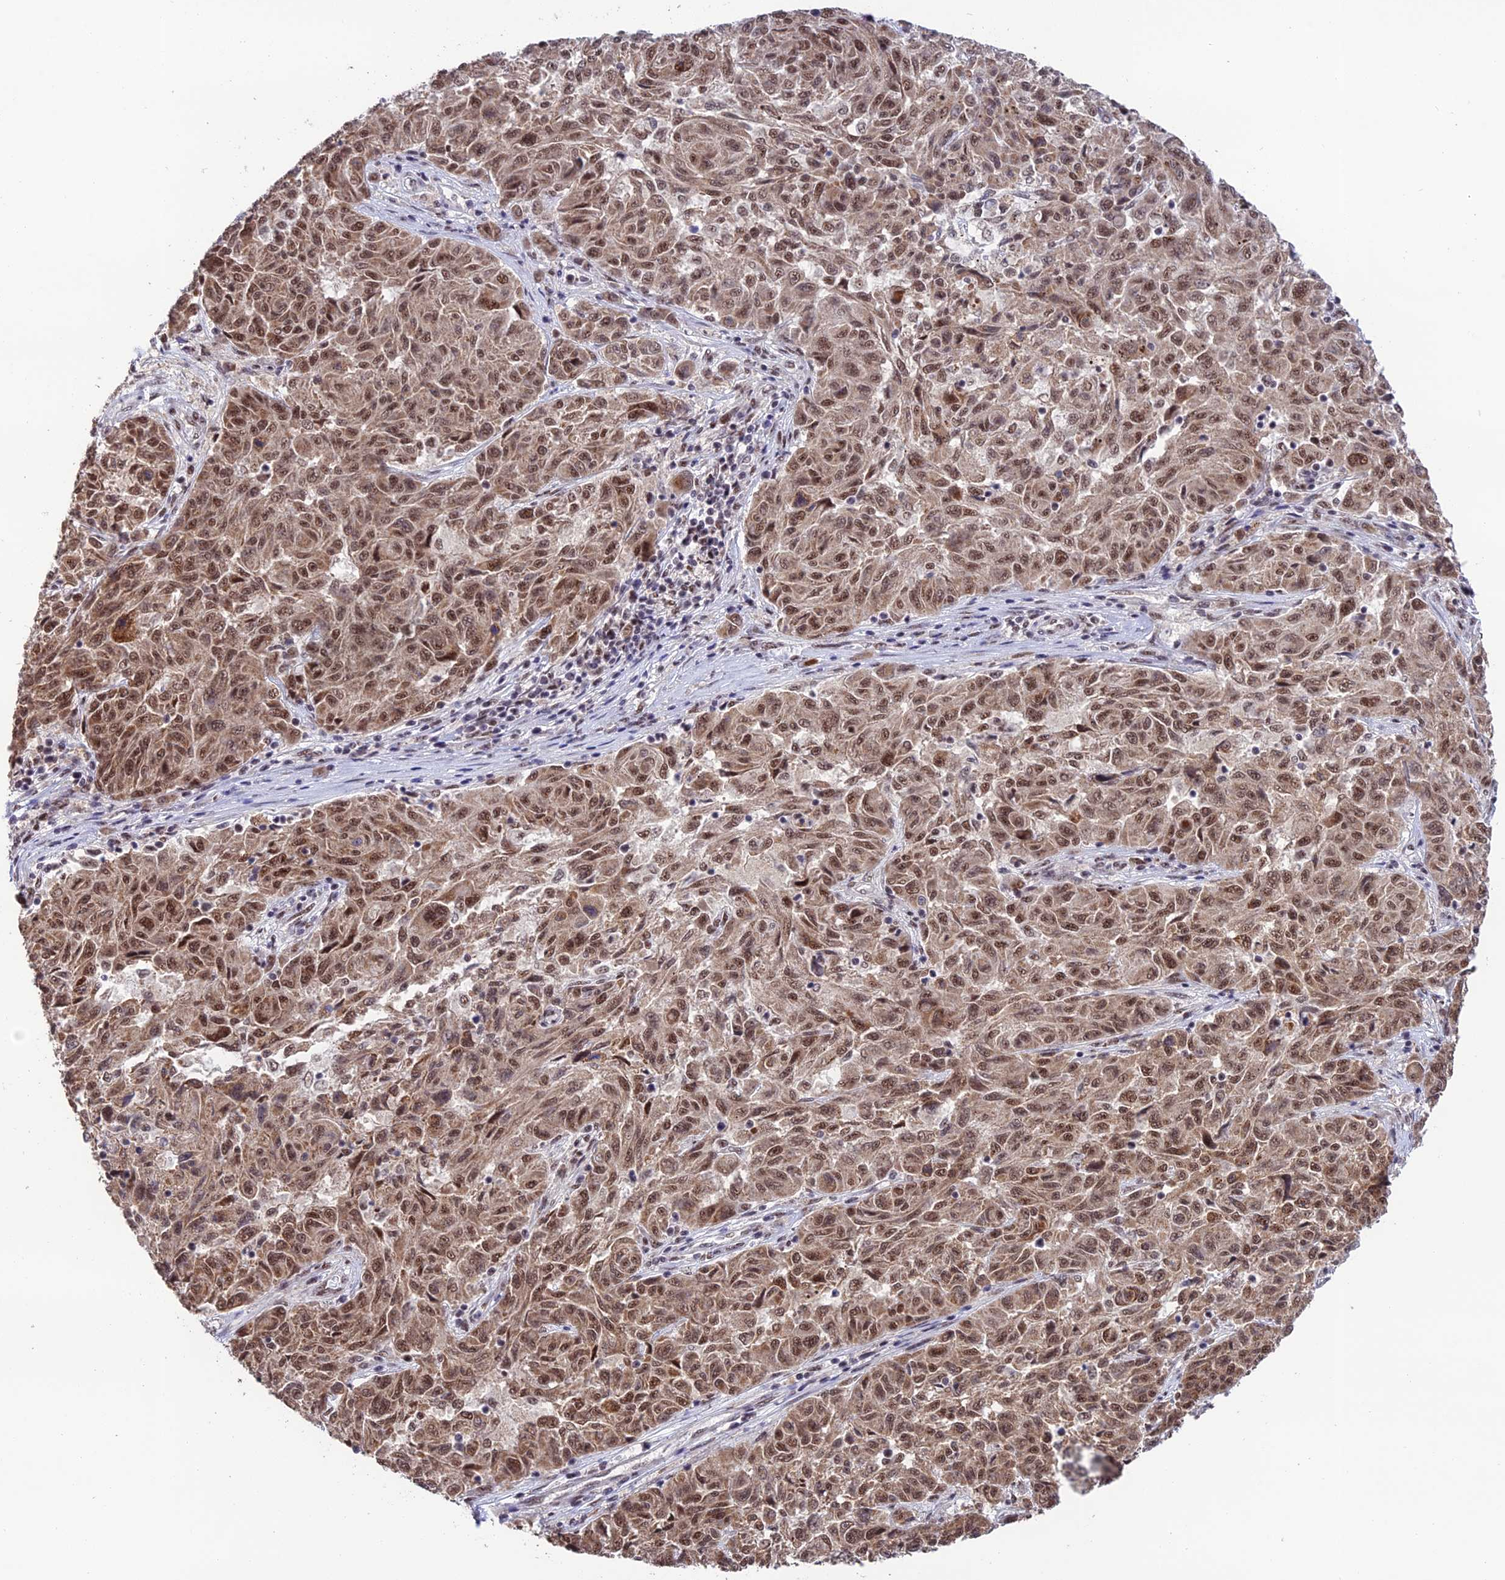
{"staining": {"intensity": "moderate", "quantity": ">75%", "location": "cytoplasmic/membranous,nuclear"}, "tissue": "melanoma", "cell_type": "Tumor cells", "image_type": "cancer", "snomed": [{"axis": "morphology", "description": "Malignant melanoma, NOS"}, {"axis": "topography", "description": "Skin"}], "caption": "Immunohistochemical staining of malignant melanoma demonstrates medium levels of moderate cytoplasmic/membranous and nuclear expression in about >75% of tumor cells. (DAB (3,3'-diaminobenzidine) IHC, brown staining for protein, blue staining for nuclei).", "gene": "THOC7", "patient": {"sex": "male", "age": 53}}